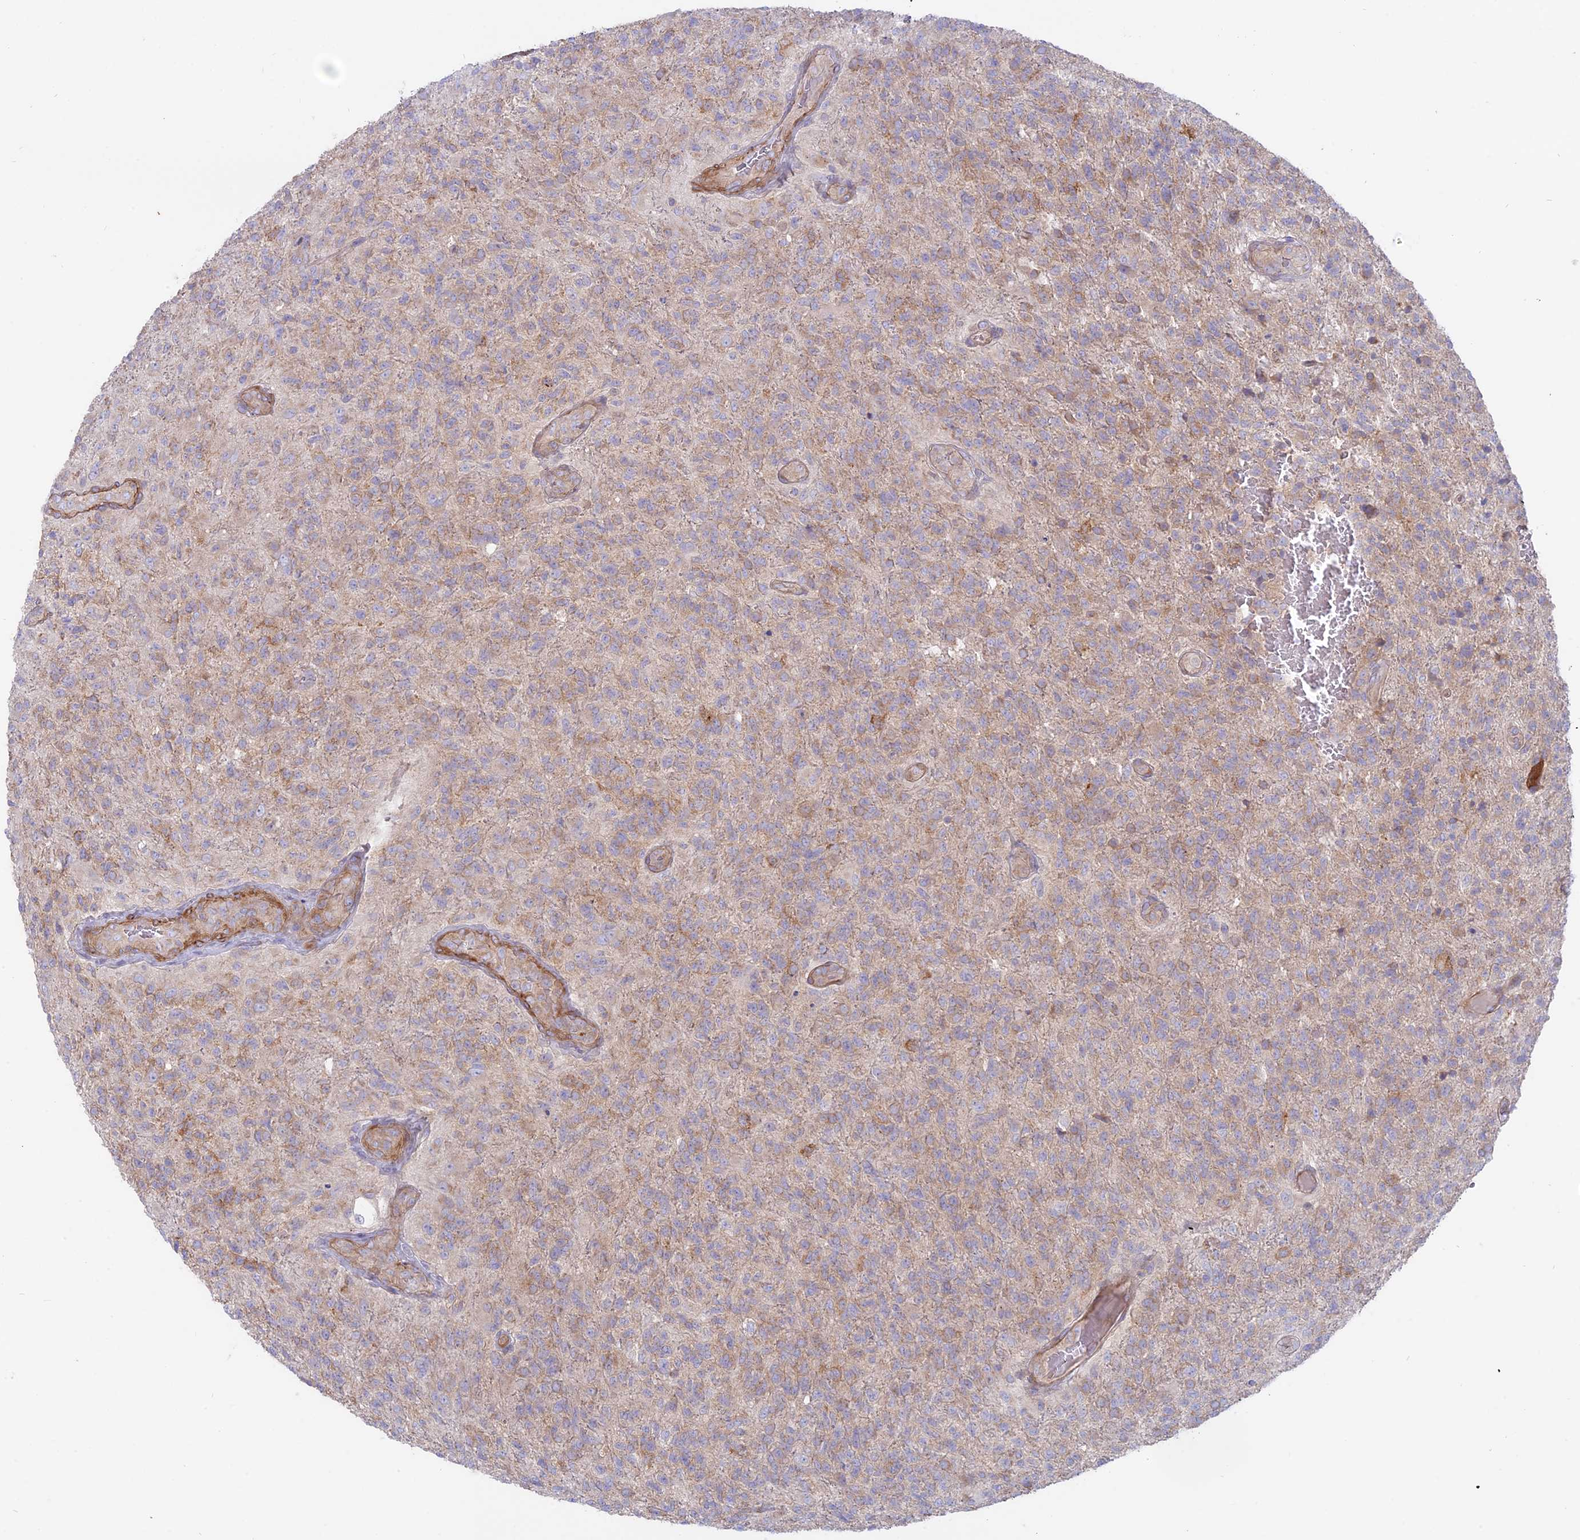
{"staining": {"intensity": "negative", "quantity": "none", "location": "none"}, "tissue": "glioma", "cell_type": "Tumor cells", "image_type": "cancer", "snomed": [{"axis": "morphology", "description": "Glioma, malignant, High grade"}, {"axis": "topography", "description": "Brain"}], "caption": "There is no significant positivity in tumor cells of malignant glioma (high-grade).", "gene": "MYO5B", "patient": {"sex": "male", "age": 56}}